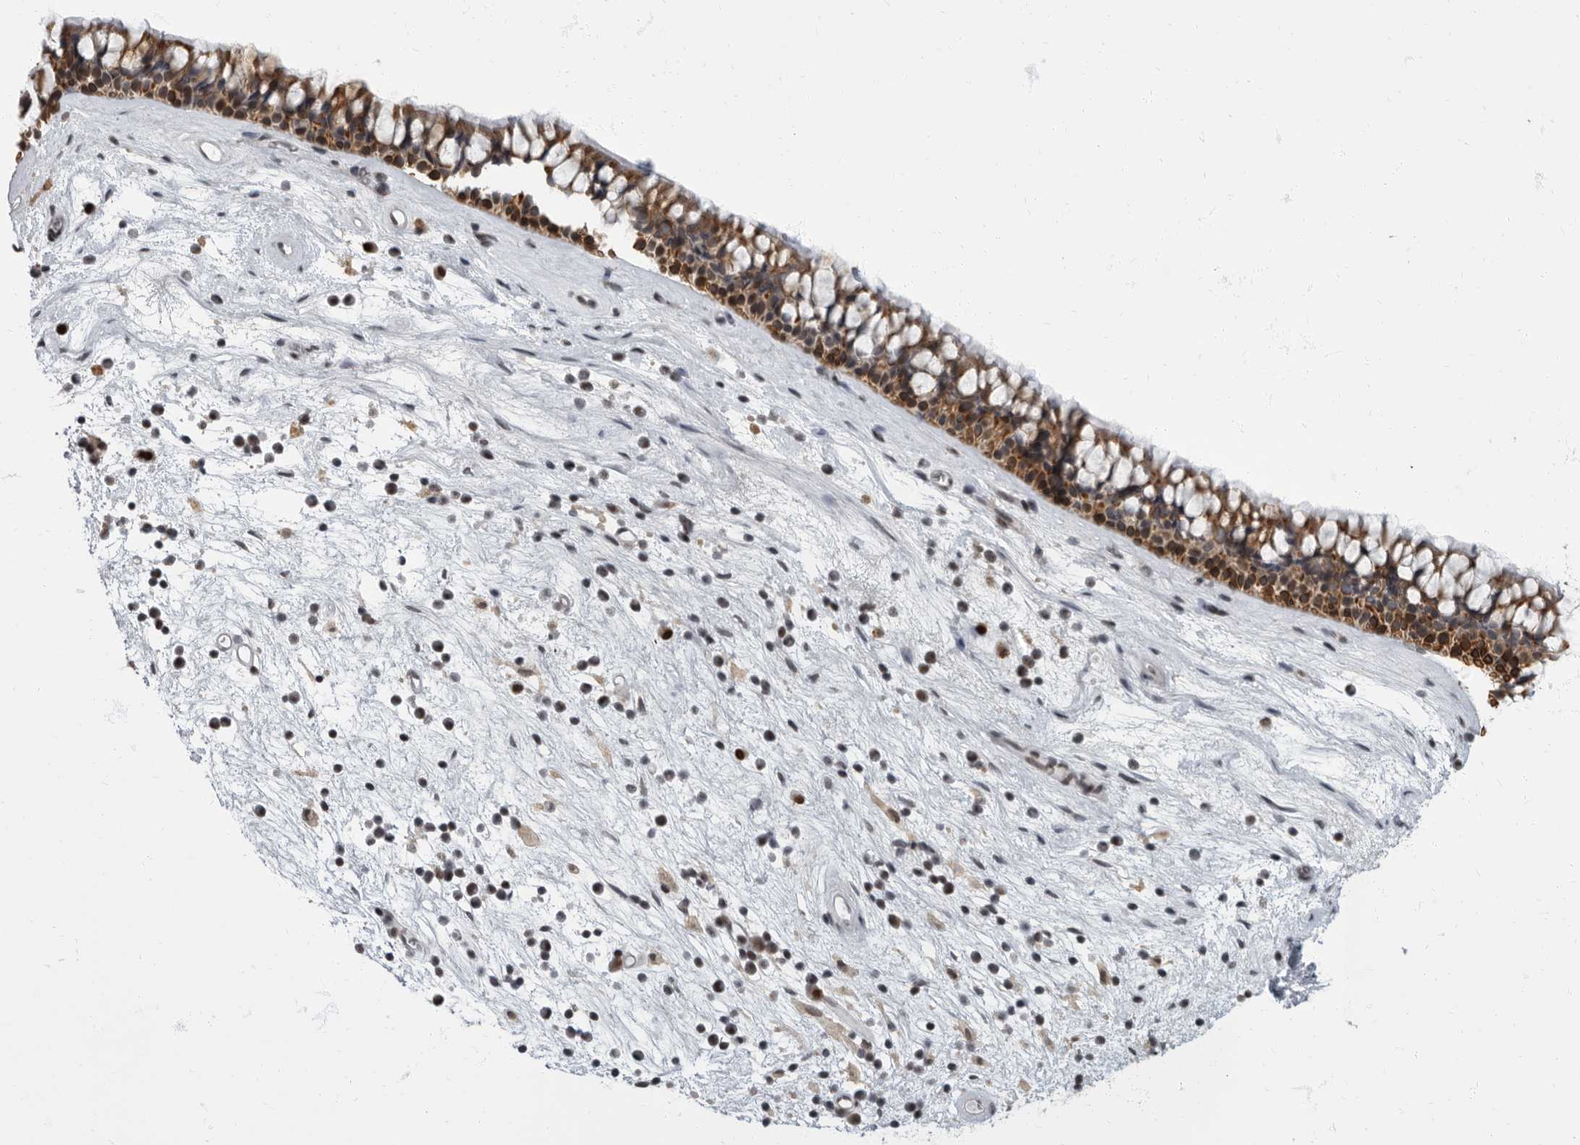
{"staining": {"intensity": "moderate", "quantity": ">75%", "location": "cytoplasmic/membranous"}, "tissue": "nasopharynx", "cell_type": "Respiratory epithelial cells", "image_type": "normal", "snomed": [{"axis": "morphology", "description": "Normal tissue, NOS"}, {"axis": "topography", "description": "Nasopharynx"}], "caption": "Protein positivity by IHC exhibits moderate cytoplasmic/membranous staining in about >75% of respiratory epithelial cells in unremarkable nasopharynx. (brown staining indicates protein expression, while blue staining denotes nuclei).", "gene": "EVI5", "patient": {"sex": "male", "age": 64}}